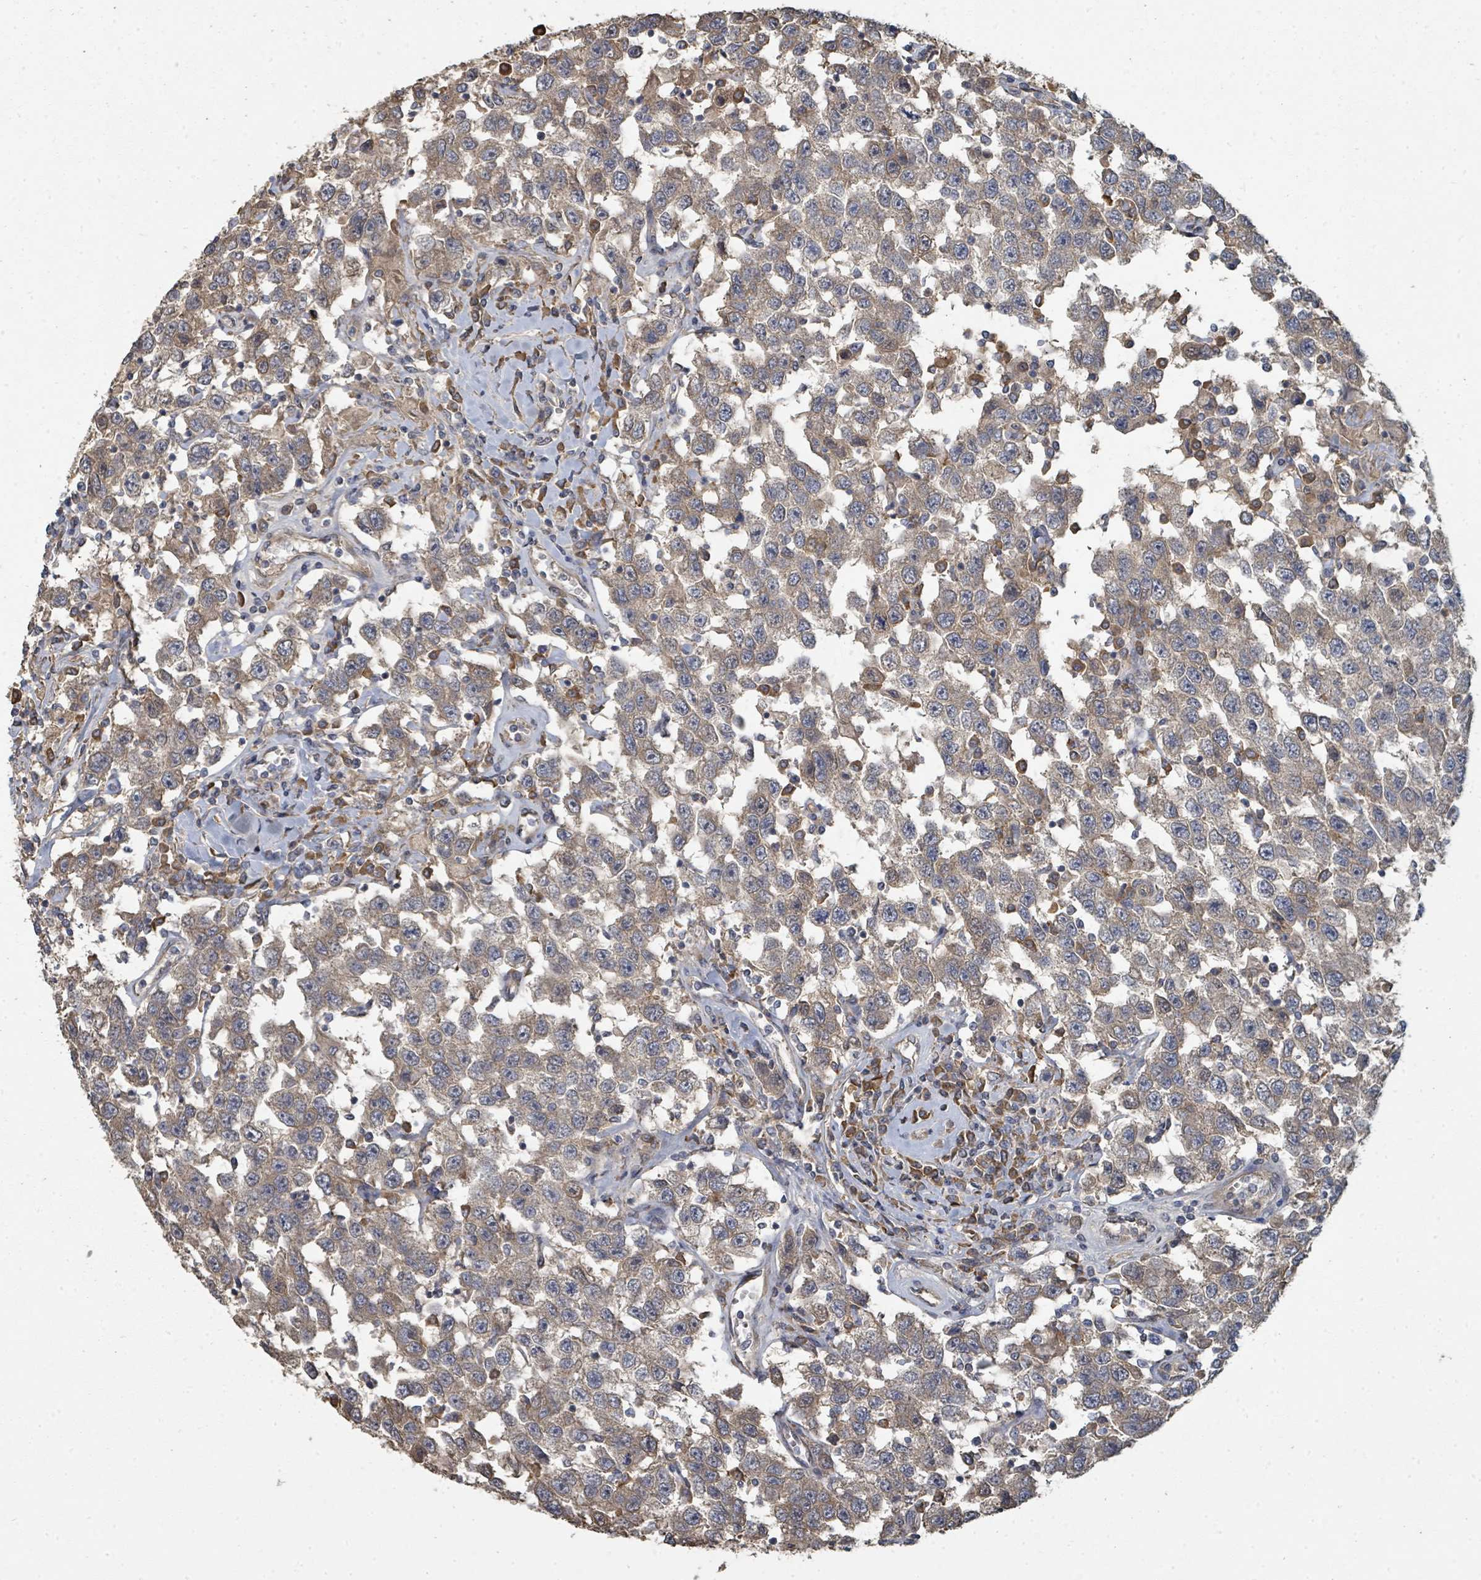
{"staining": {"intensity": "weak", "quantity": "25%-75%", "location": "cytoplasmic/membranous"}, "tissue": "testis cancer", "cell_type": "Tumor cells", "image_type": "cancer", "snomed": [{"axis": "morphology", "description": "Seminoma, NOS"}, {"axis": "topography", "description": "Testis"}], "caption": "This photomicrograph demonstrates immunohistochemistry (IHC) staining of human seminoma (testis), with low weak cytoplasmic/membranous positivity in approximately 25%-75% of tumor cells.", "gene": "WDFY1", "patient": {"sex": "male", "age": 41}}